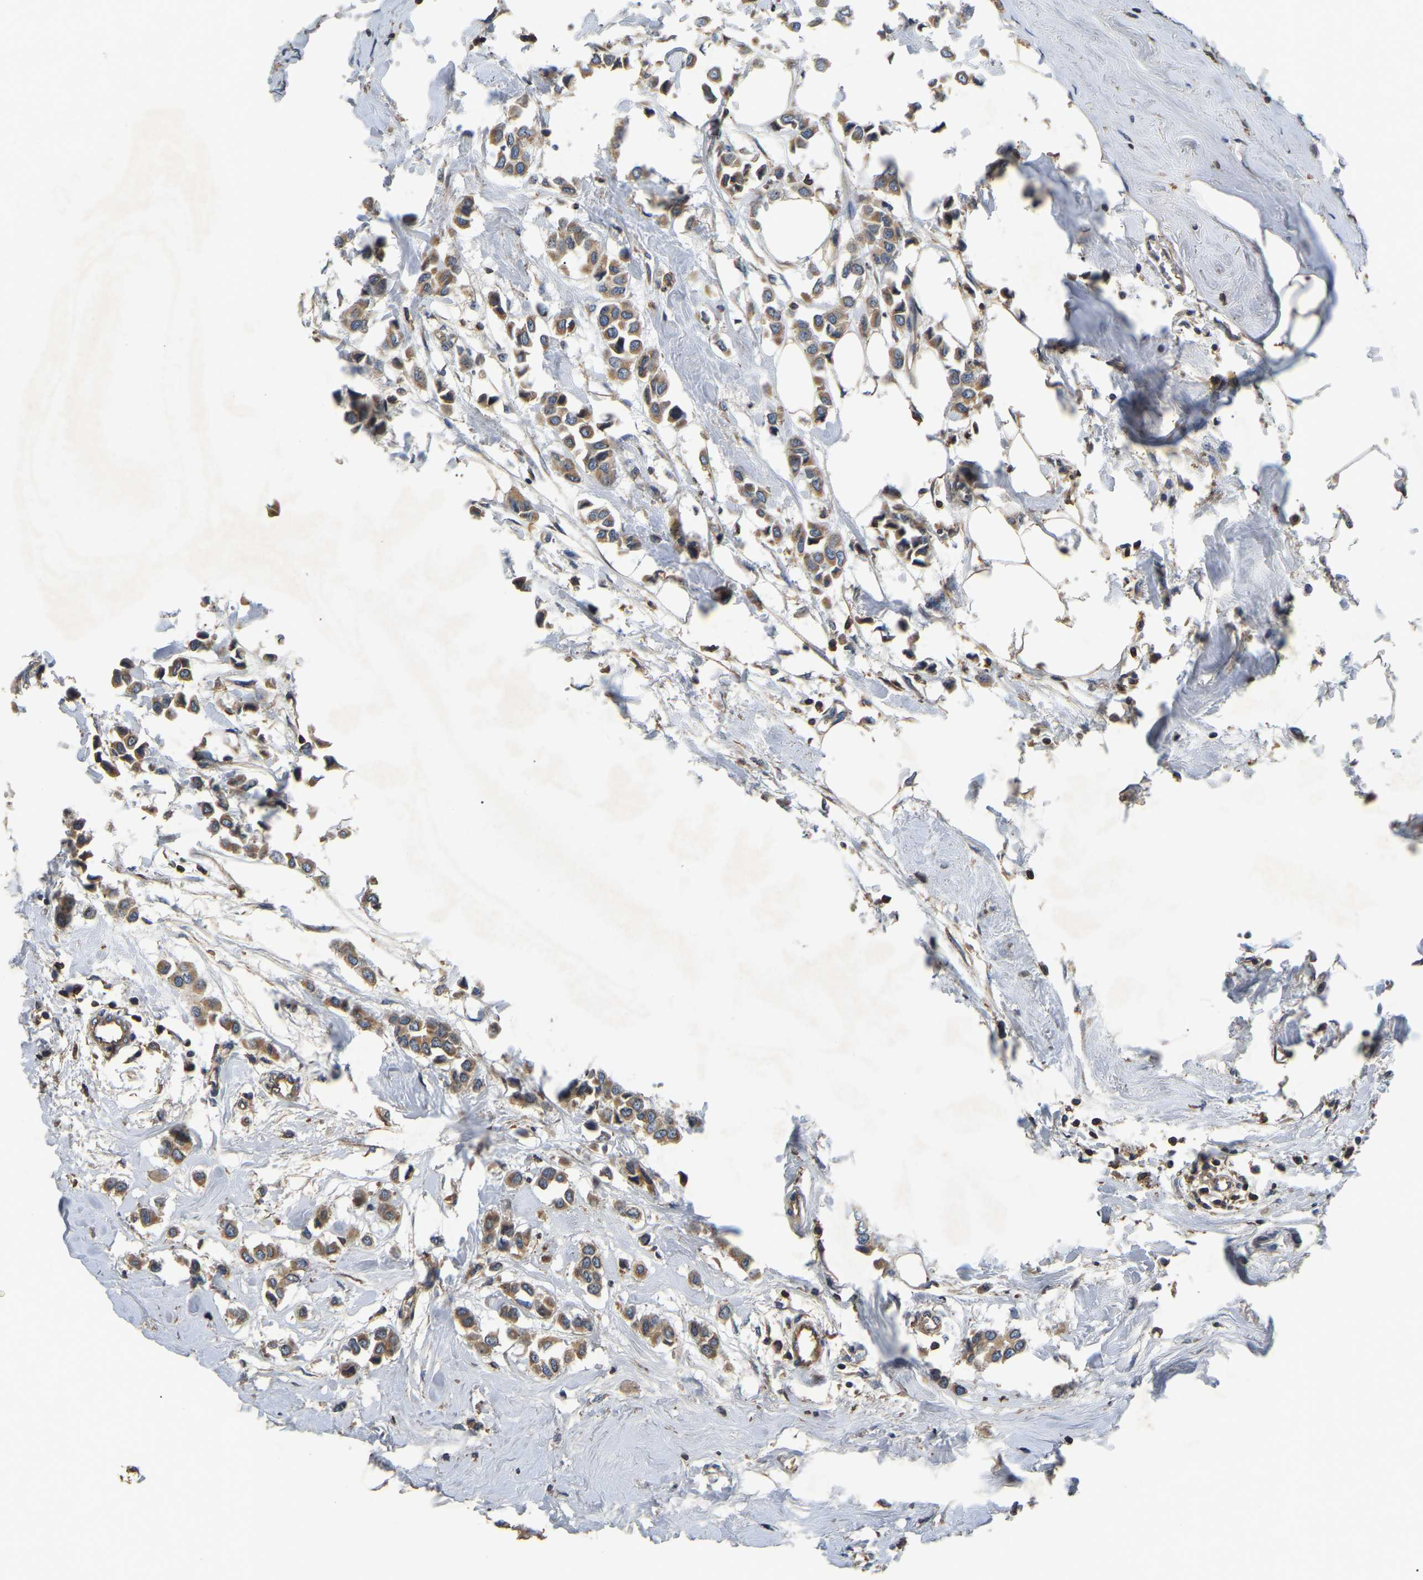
{"staining": {"intensity": "moderate", "quantity": ">75%", "location": "cytoplasmic/membranous"}, "tissue": "breast cancer", "cell_type": "Tumor cells", "image_type": "cancer", "snomed": [{"axis": "morphology", "description": "Lobular carcinoma"}, {"axis": "topography", "description": "Breast"}], "caption": "Protein expression analysis of human breast cancer reveals moderate cytoplasmic/membranous positivity in approximately >75% of tumor cells. The staining is performed using DAB (3,3'-diaminobenzidine) brown chromogen to label protein expression. The nuclei are counter-stained blue using hematoxylin.", "gene": "SMPD2", "patient": {"sex": "female", "age": 51}}